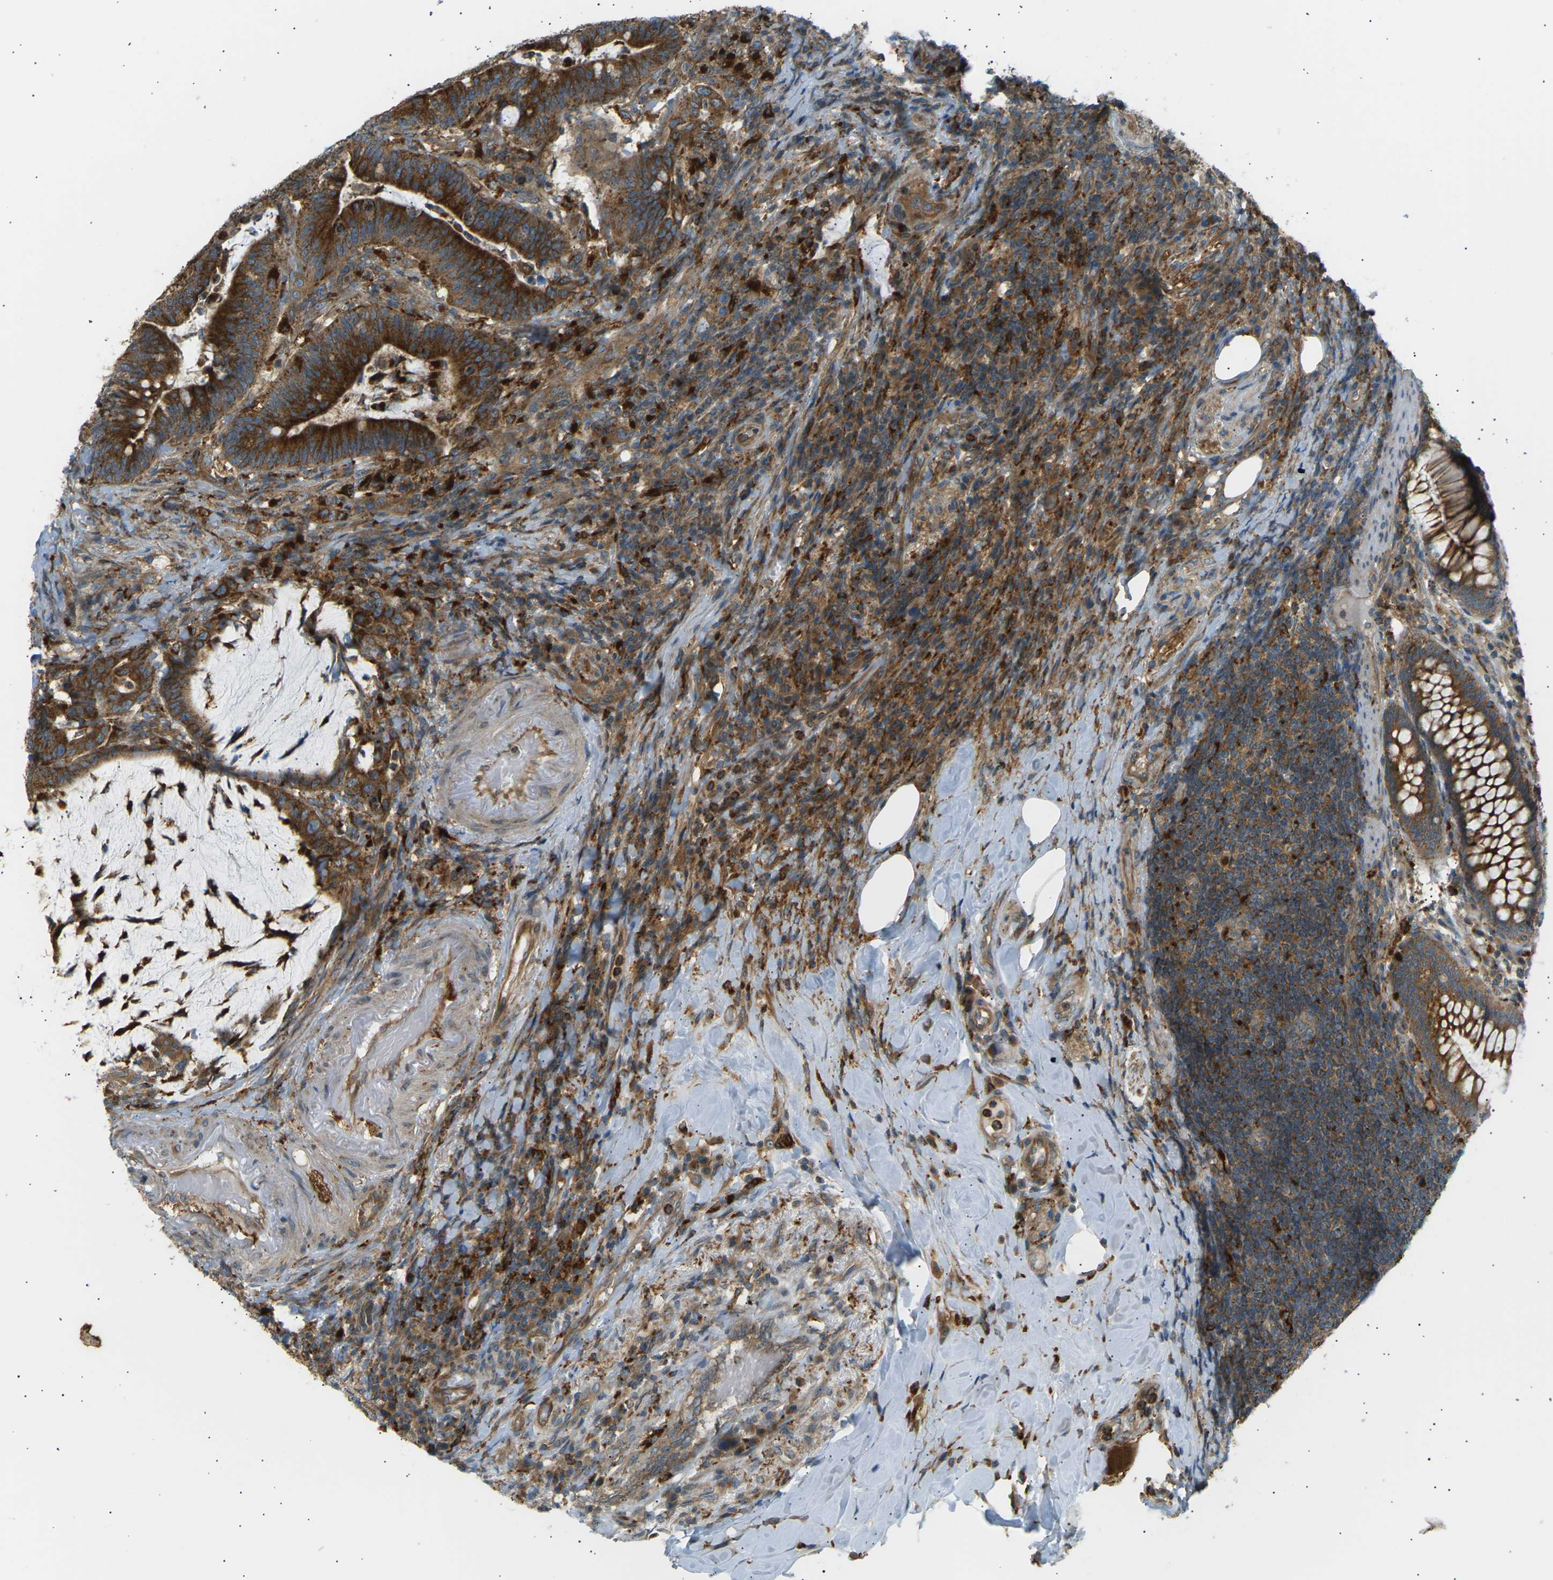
{"staining": {"intensity": "strong", "quantity": ">75%", "location": "cytoplasmic/membranous"}, "tissue": "colorectal cancer", "cell_type": "Tumor cells", "image_type": "cancer", "snomed": [{"axis": "morphology", "description": "Normal tissue, NOS"}, {"axis": "morphology", "description": "Adenocarcinoma, NOS"}, {"axis": "topography", "description": "Colon"}], "caption": "Immunohistochemistry histopathology image of neoplastic tissue: human colorectal adenocarcinoma stained using immunohistochemistry (IHC) shows high levels of strong protein expression localized specifically in the cytoplasmic/membranous of tumor cells, appearing as a cytoplasmic/membranous brown color.", "gene": "CDK17", "patient": {"sex": "female", "age": 66}}